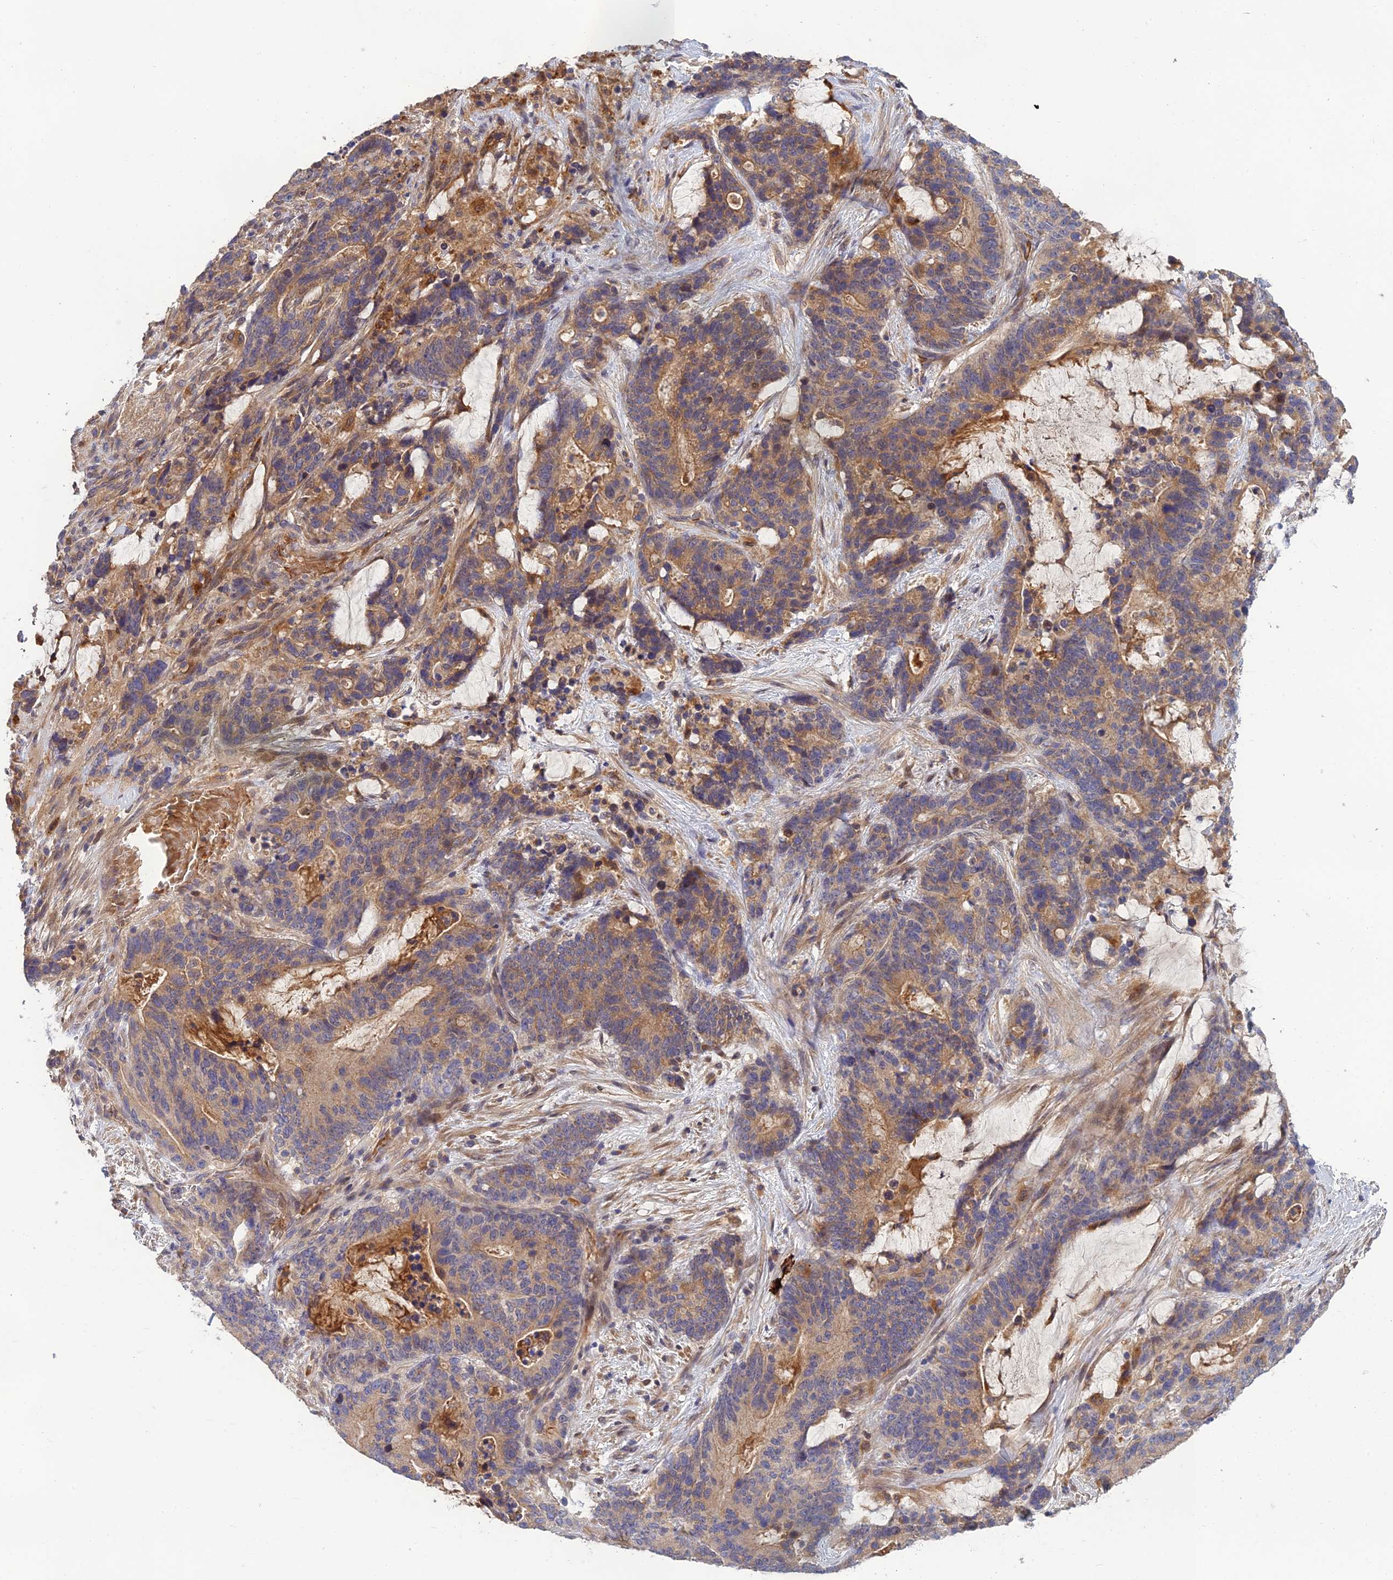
{"staining": {"intensity": "weak", "quantity": "25%-75%", "location": "cytoplasmic/membranous"}, "tissue": "stomach cancer", "cell_type": "Tumor cells", "image_type": "cancer", "snomed": [{"axis": "morphology", "description": "Normal tissue, NOS"}, {"axis": "morphology", "description": "Adenocarcinoma, NOS"}, {"axis": "topography", "description": "Stomach"}], "caption": "Protein positivity by immunohistochemistry shows weak cytoplasmic/membranous expression in approximately 25%-75% of tumor cells in adenocarcinoma (stomach).", "gene": "FAM151B", "patient": {"sex": "female", "age": 64}}